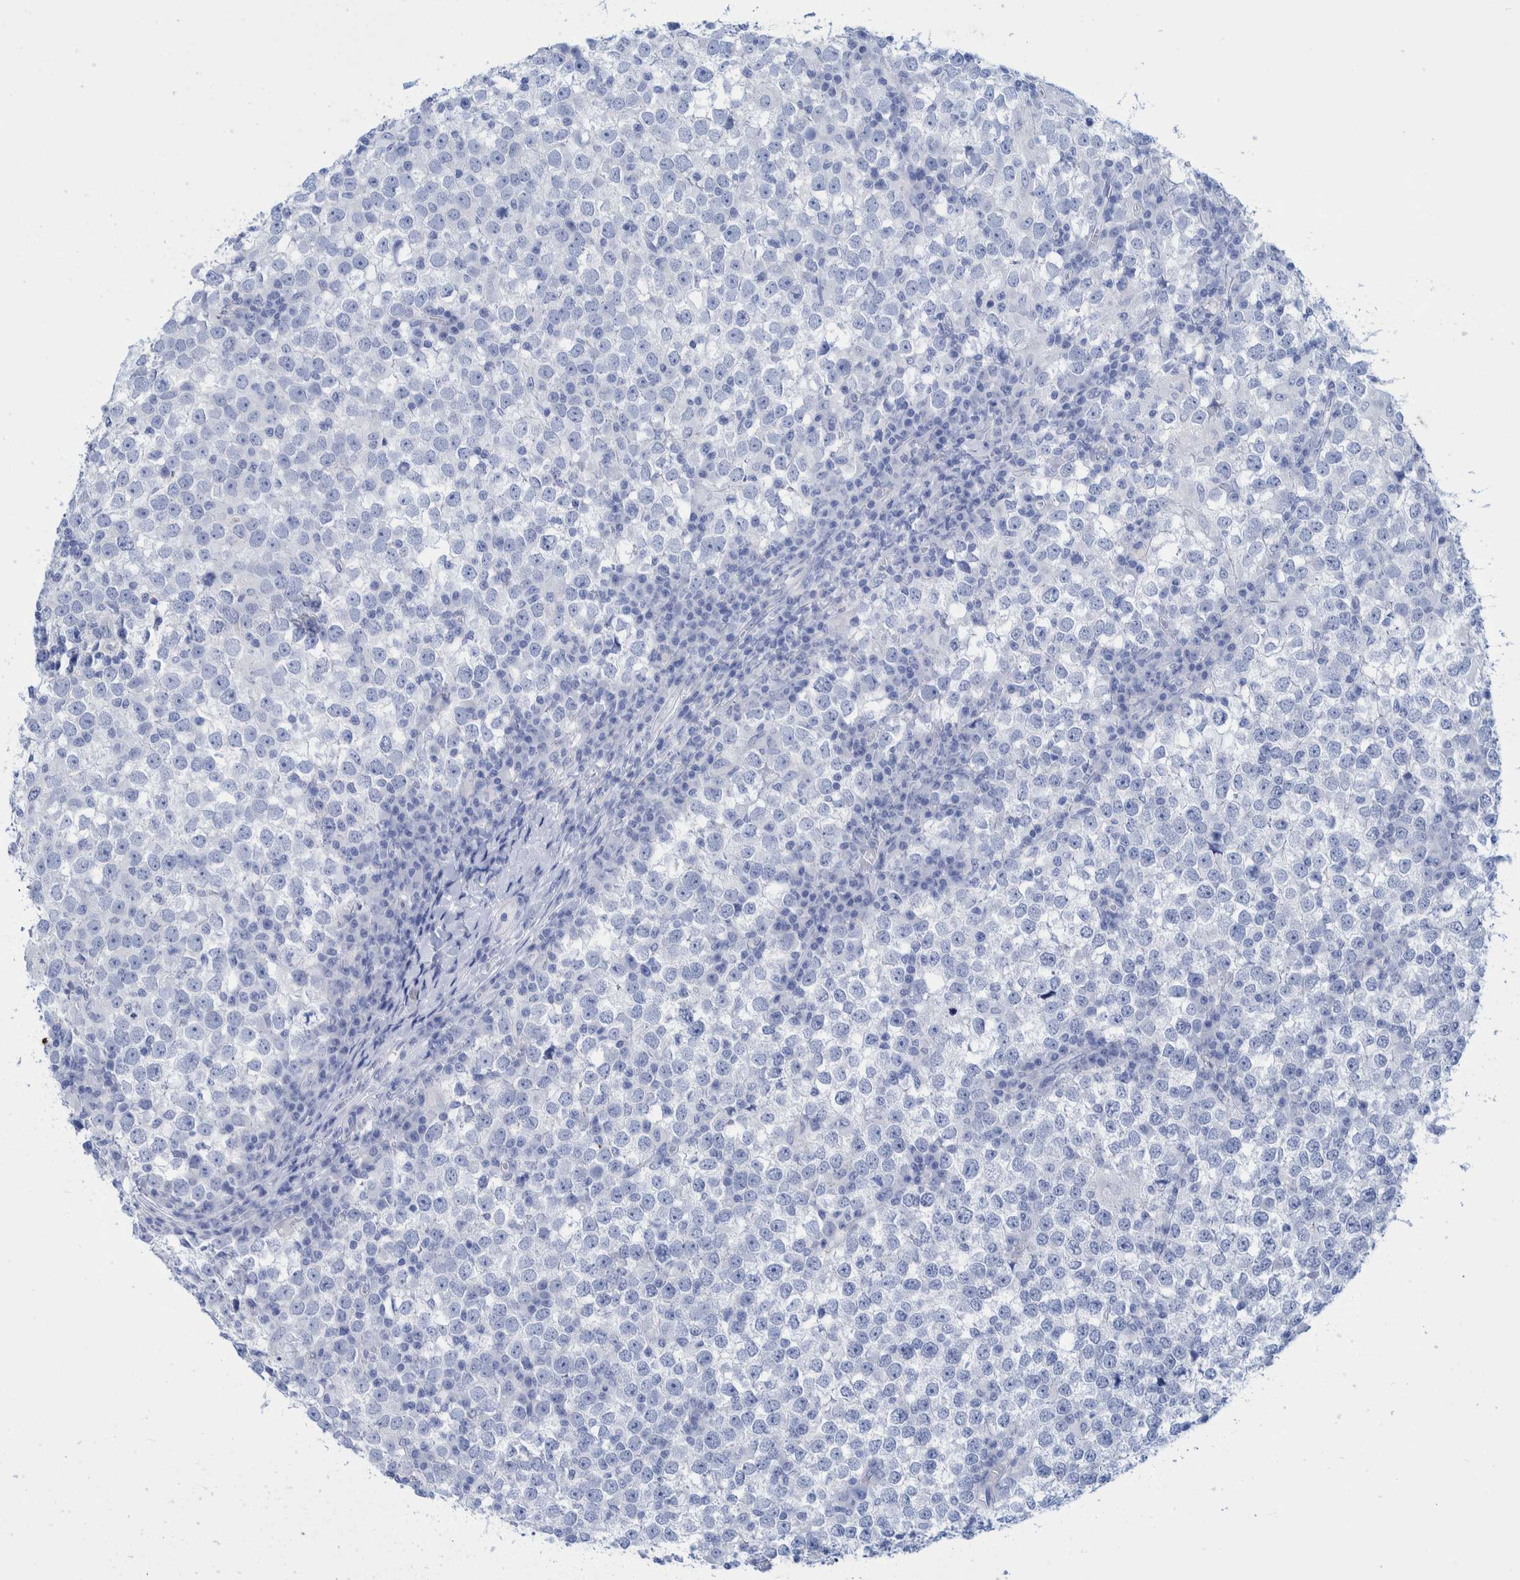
{"staining": {"intensity": "negative", "quantity": "none", "location": "none"}, "tissue": "testis cancer", "cell_type": "Tumor cells", "image_type": "cancer", "snomed": [{"axis": "morphology", "description": "Seminoma, NOS"}, {"axis": "topography", "description": "Testis"}], "caption": "This is an immunohistochemistry histopathology image of seminoma (testis). There is no positivity in tumor cells.", "gene": "PERP", "patient": {"sex": "male", "age": 65}}